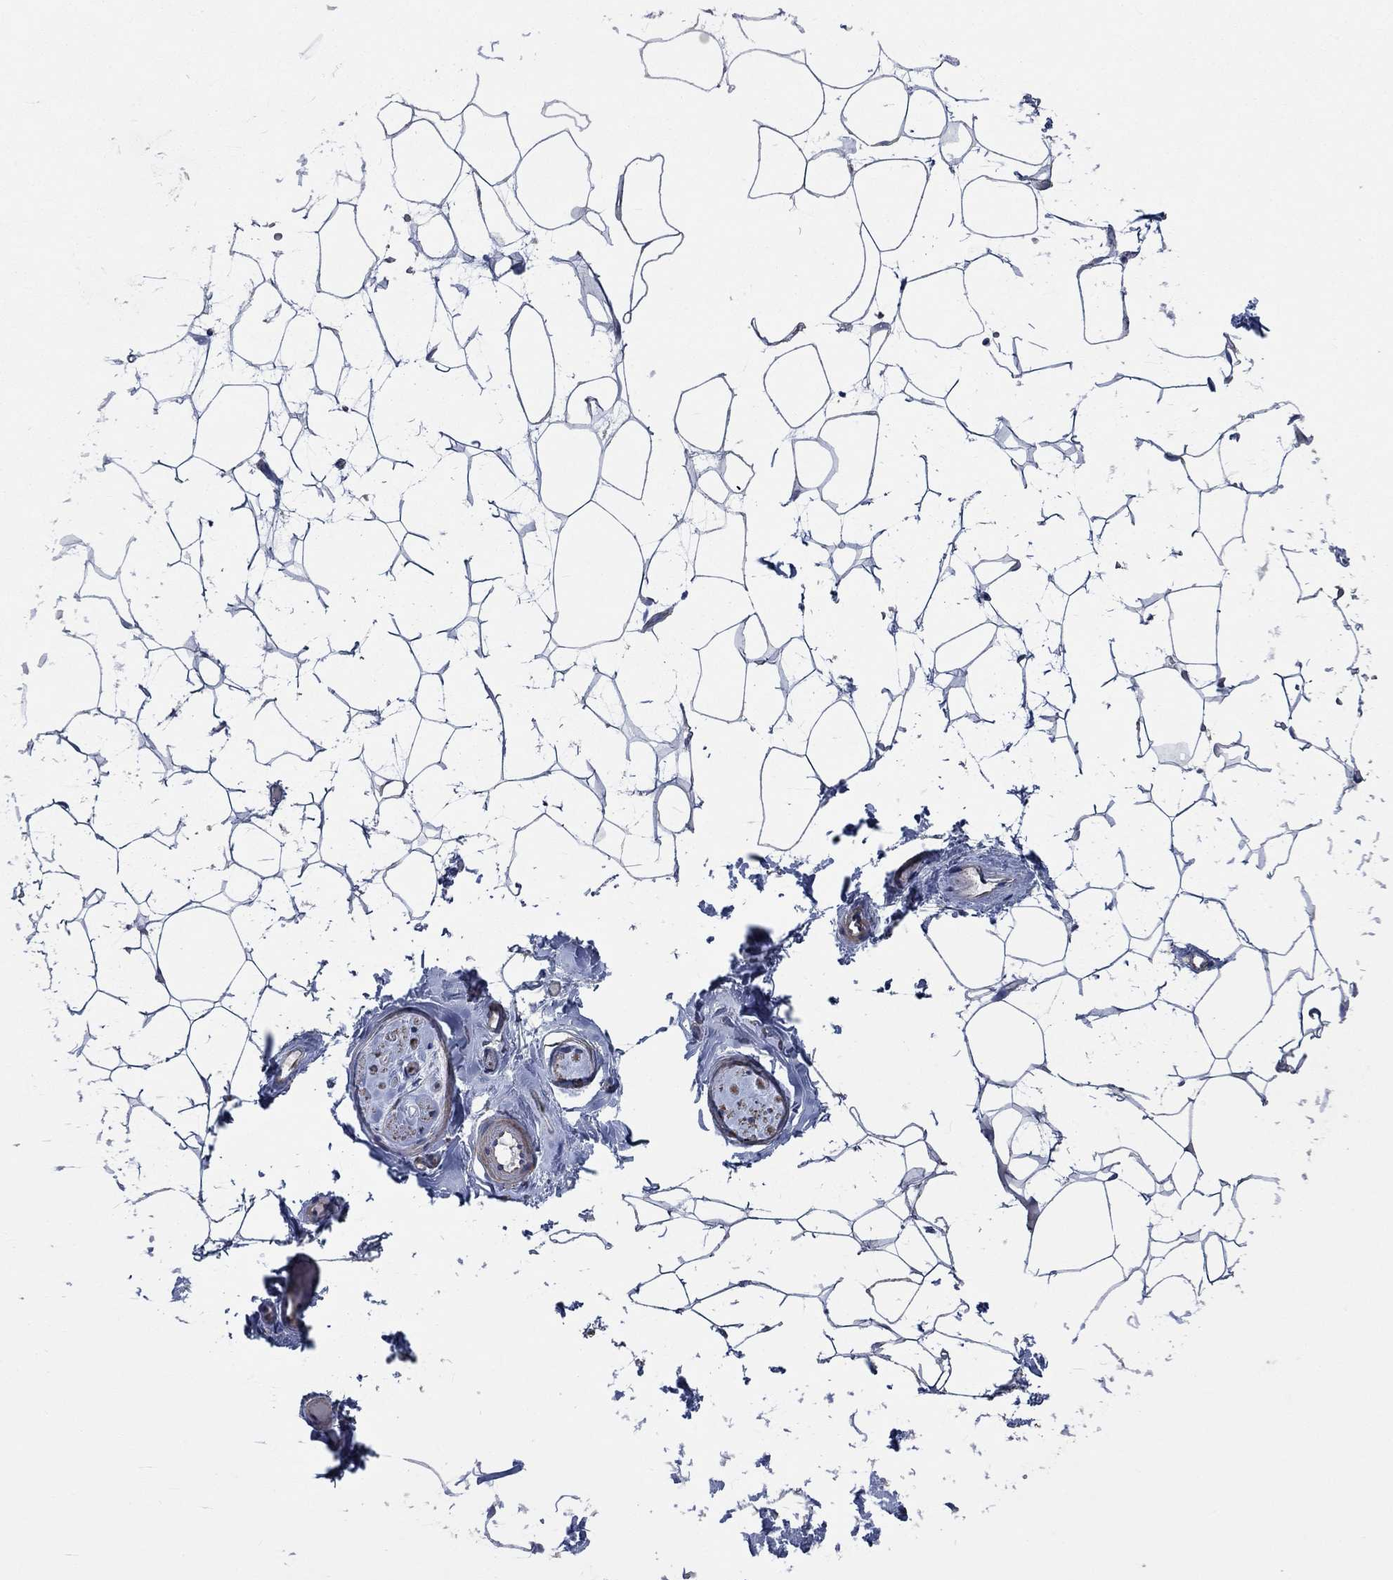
{"staining": {"intensity": "negative", "quantity": "none", "location": "none"}, "tissue": "adipose tissue", "cell_type": "Adipocytes", "image_type": "normal", "snomed": [{"axis": "morphology", "description": "Normal tissue, NOS"}, {"axis": "topography", "description": "Skin"}, {"axis": "topography", "description": "Peripheral nerve tissue"}], "caption": "Protein analysis of benign adipose tissue displays no significant positivity in adipocytes. (Immunohistochemistry (ihc), brightfield microscopy, high magnification).", "gene": "STXBP6", "patient": {"sex": "female", "age": 56}}